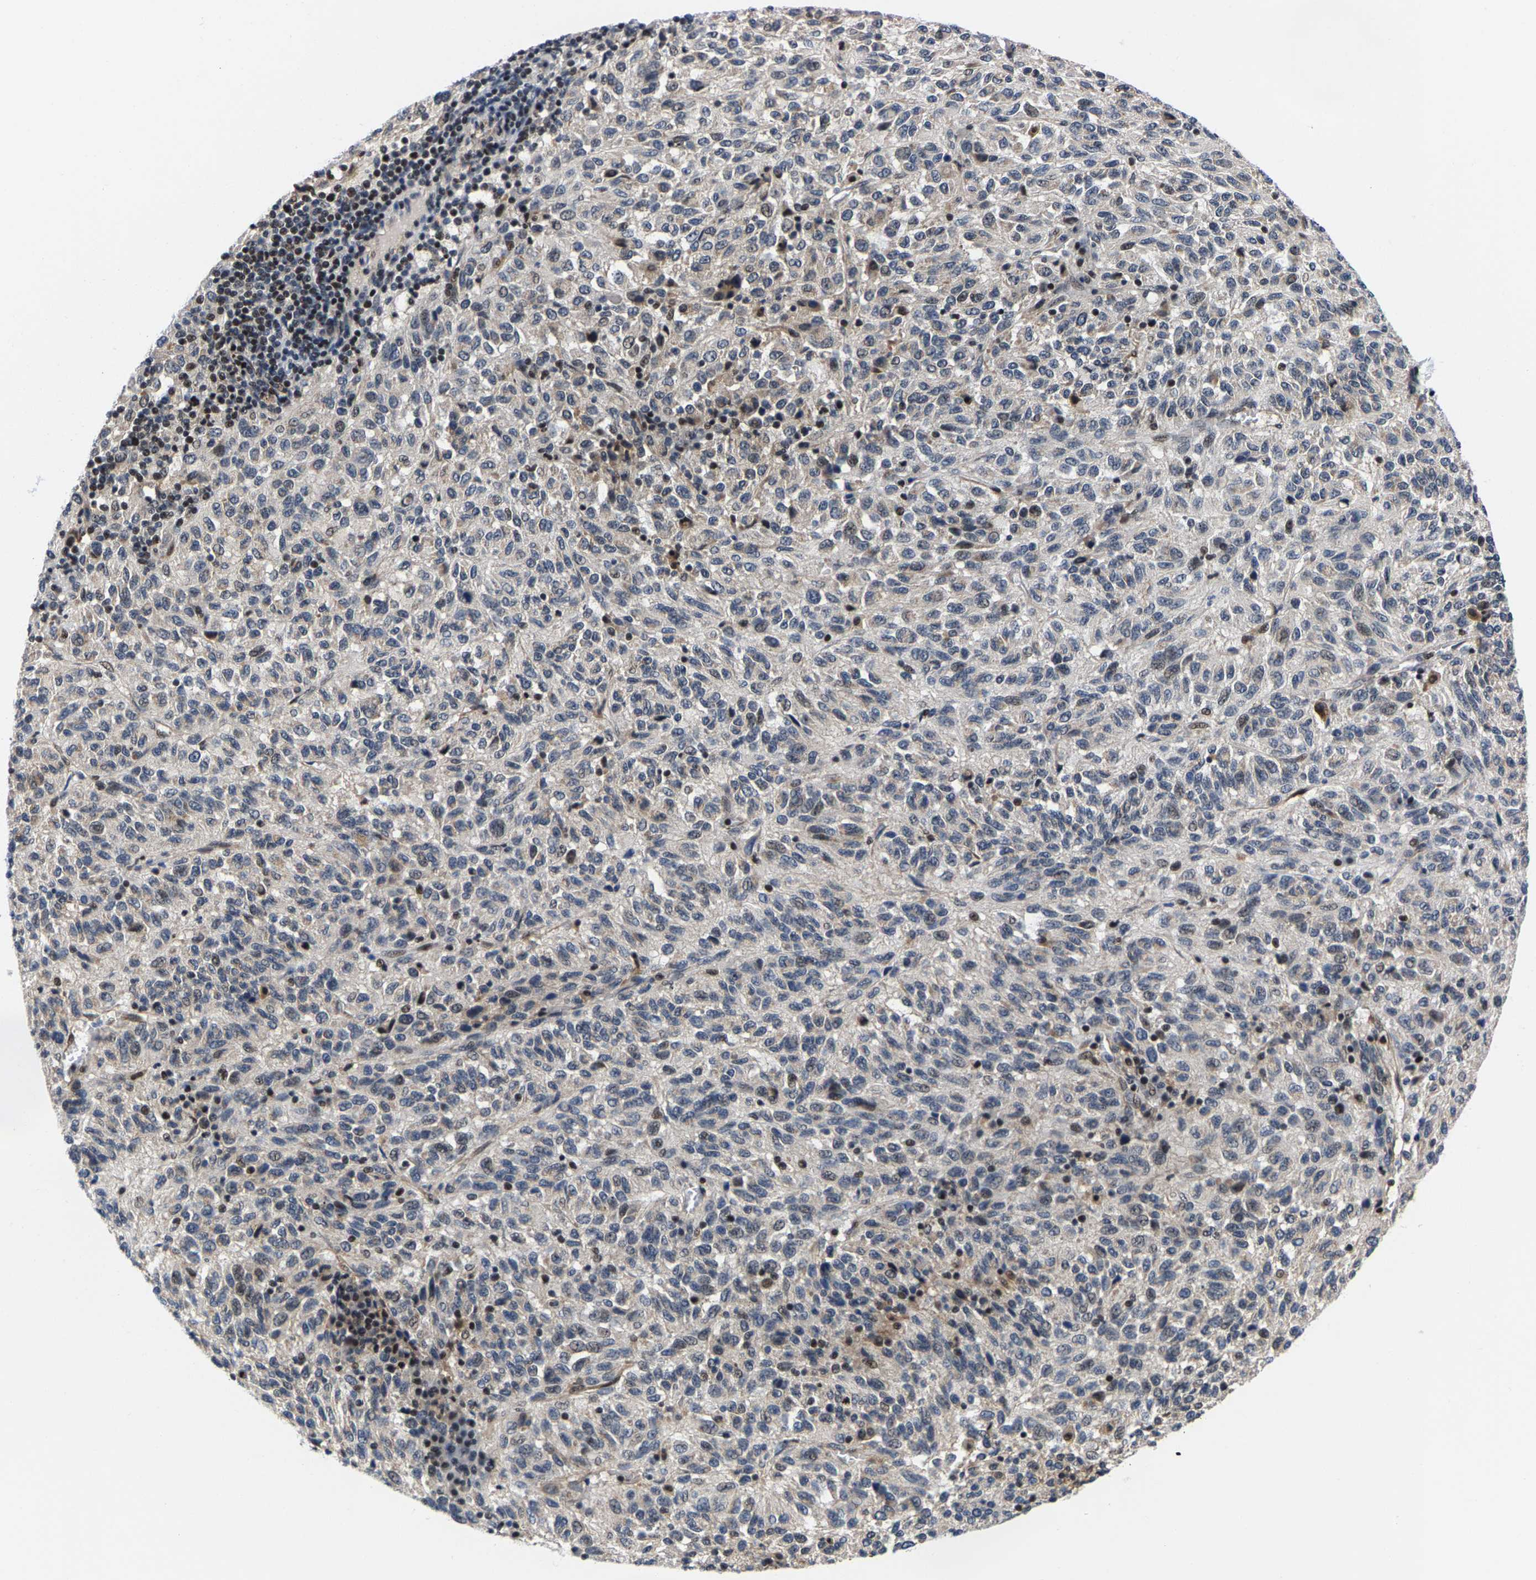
{"staining": {"intensity": "negative", "quantity": "none", "location": "none"}, "tissue": "melanoma", "cell_type": "Tumor cells", "image_type": "cancer", "snomed": [{"axis": "morphology", "description": "Malignant melanoma, Metastatic site"}, {"axis": "topography", "description": "Lung"}], "caption": "The photomicrograph demonstrates no significant positivity in tumor cells of malignant melanoma (metastatic site).", "gene": "GTPBP10", "patient": {"sex": "male", "age": 64}}